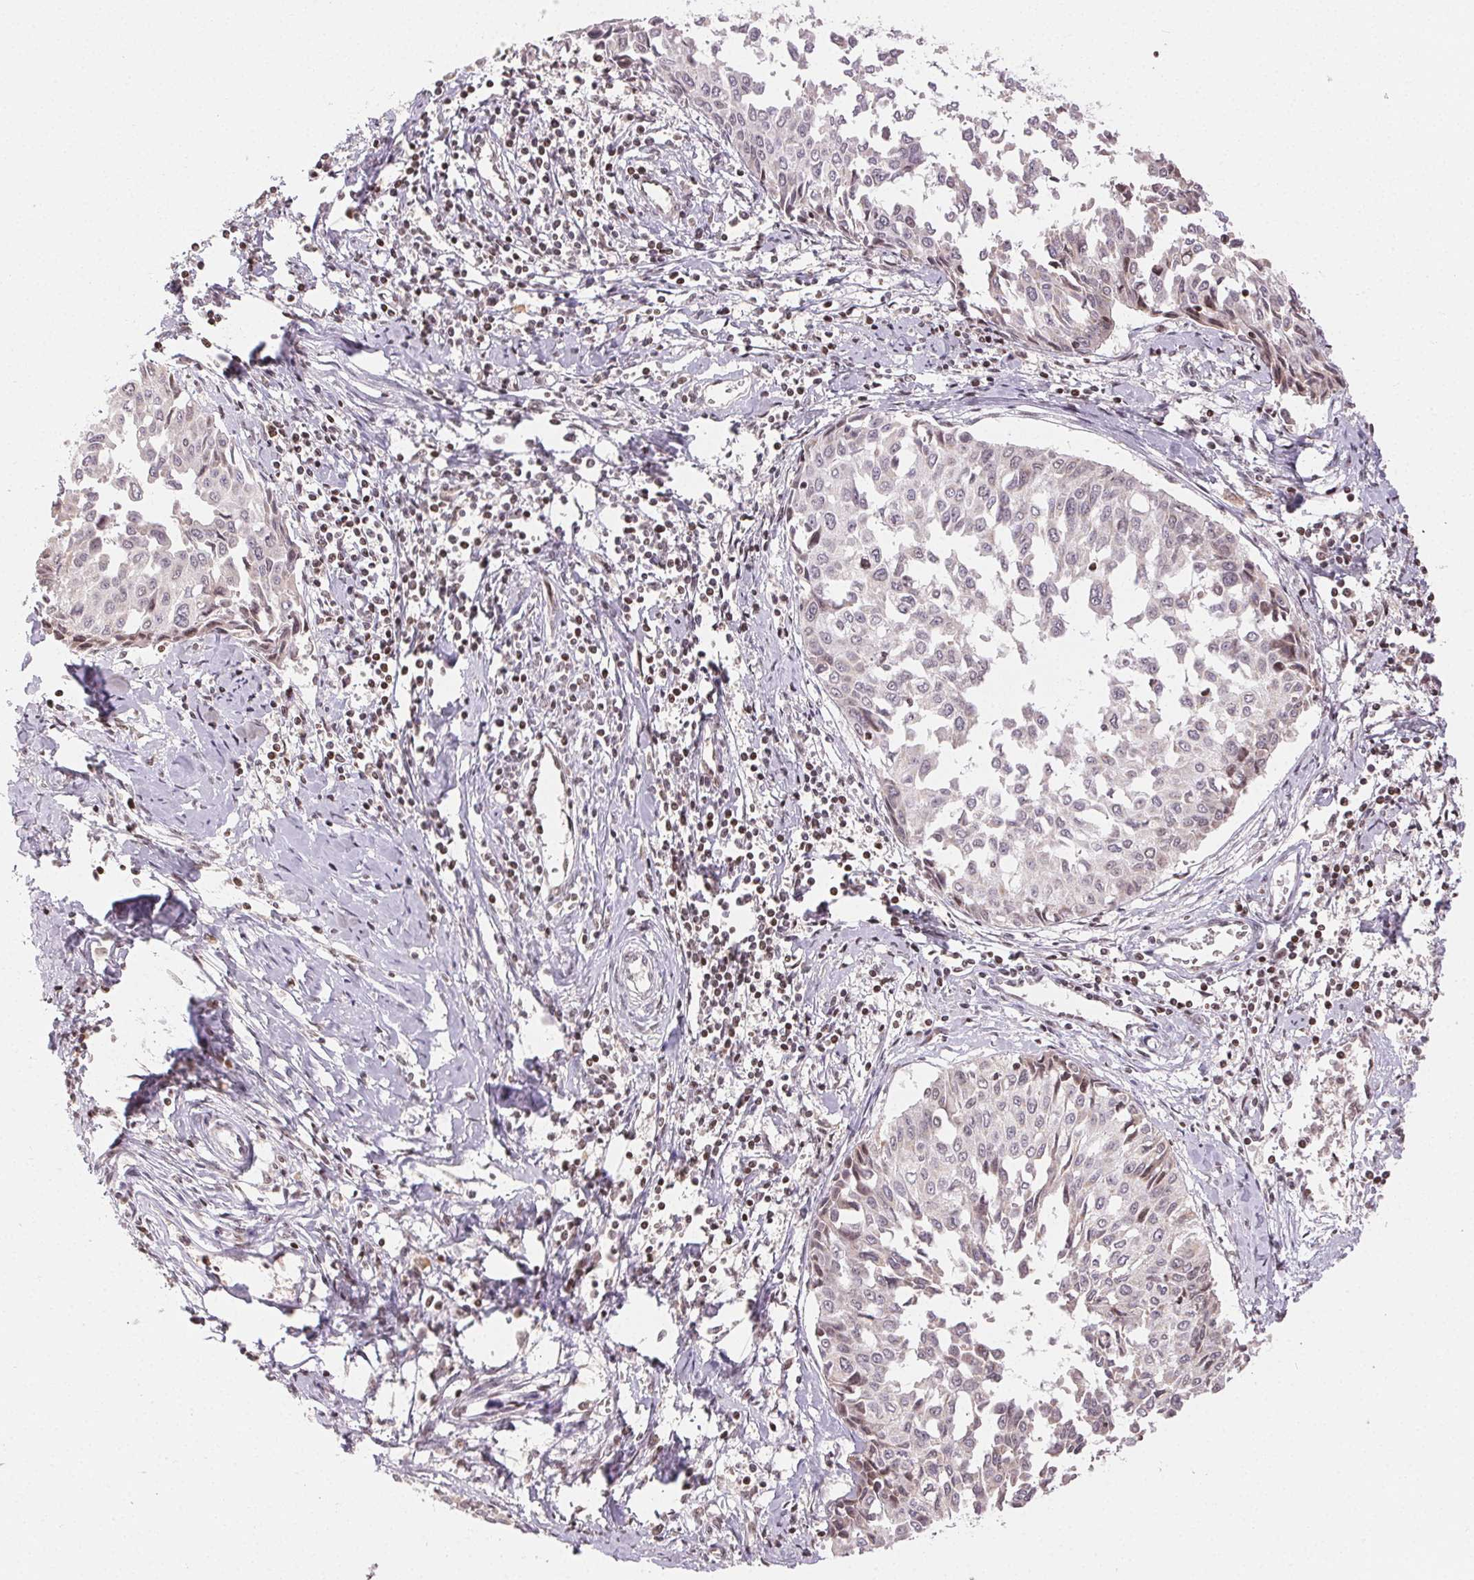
{"staining": {"intensity": "negative", "quantity": "none", "location": "none"}, "tissue": "cervical cancer", "cell_type": "Tumor cells", "image_type": "cancer", "snomed": [{"axis": "morphology", "description": "Squamous cell carcinoma, NOS"}, {"axis": "topography", "description": "Cervix"}], "caption": "Photomicrograph shows no protein staining in tumor cells of cervical cancer tissue.", "gene": "MAPKAPK2", "patient": {"sex": "female", "age": 50}}